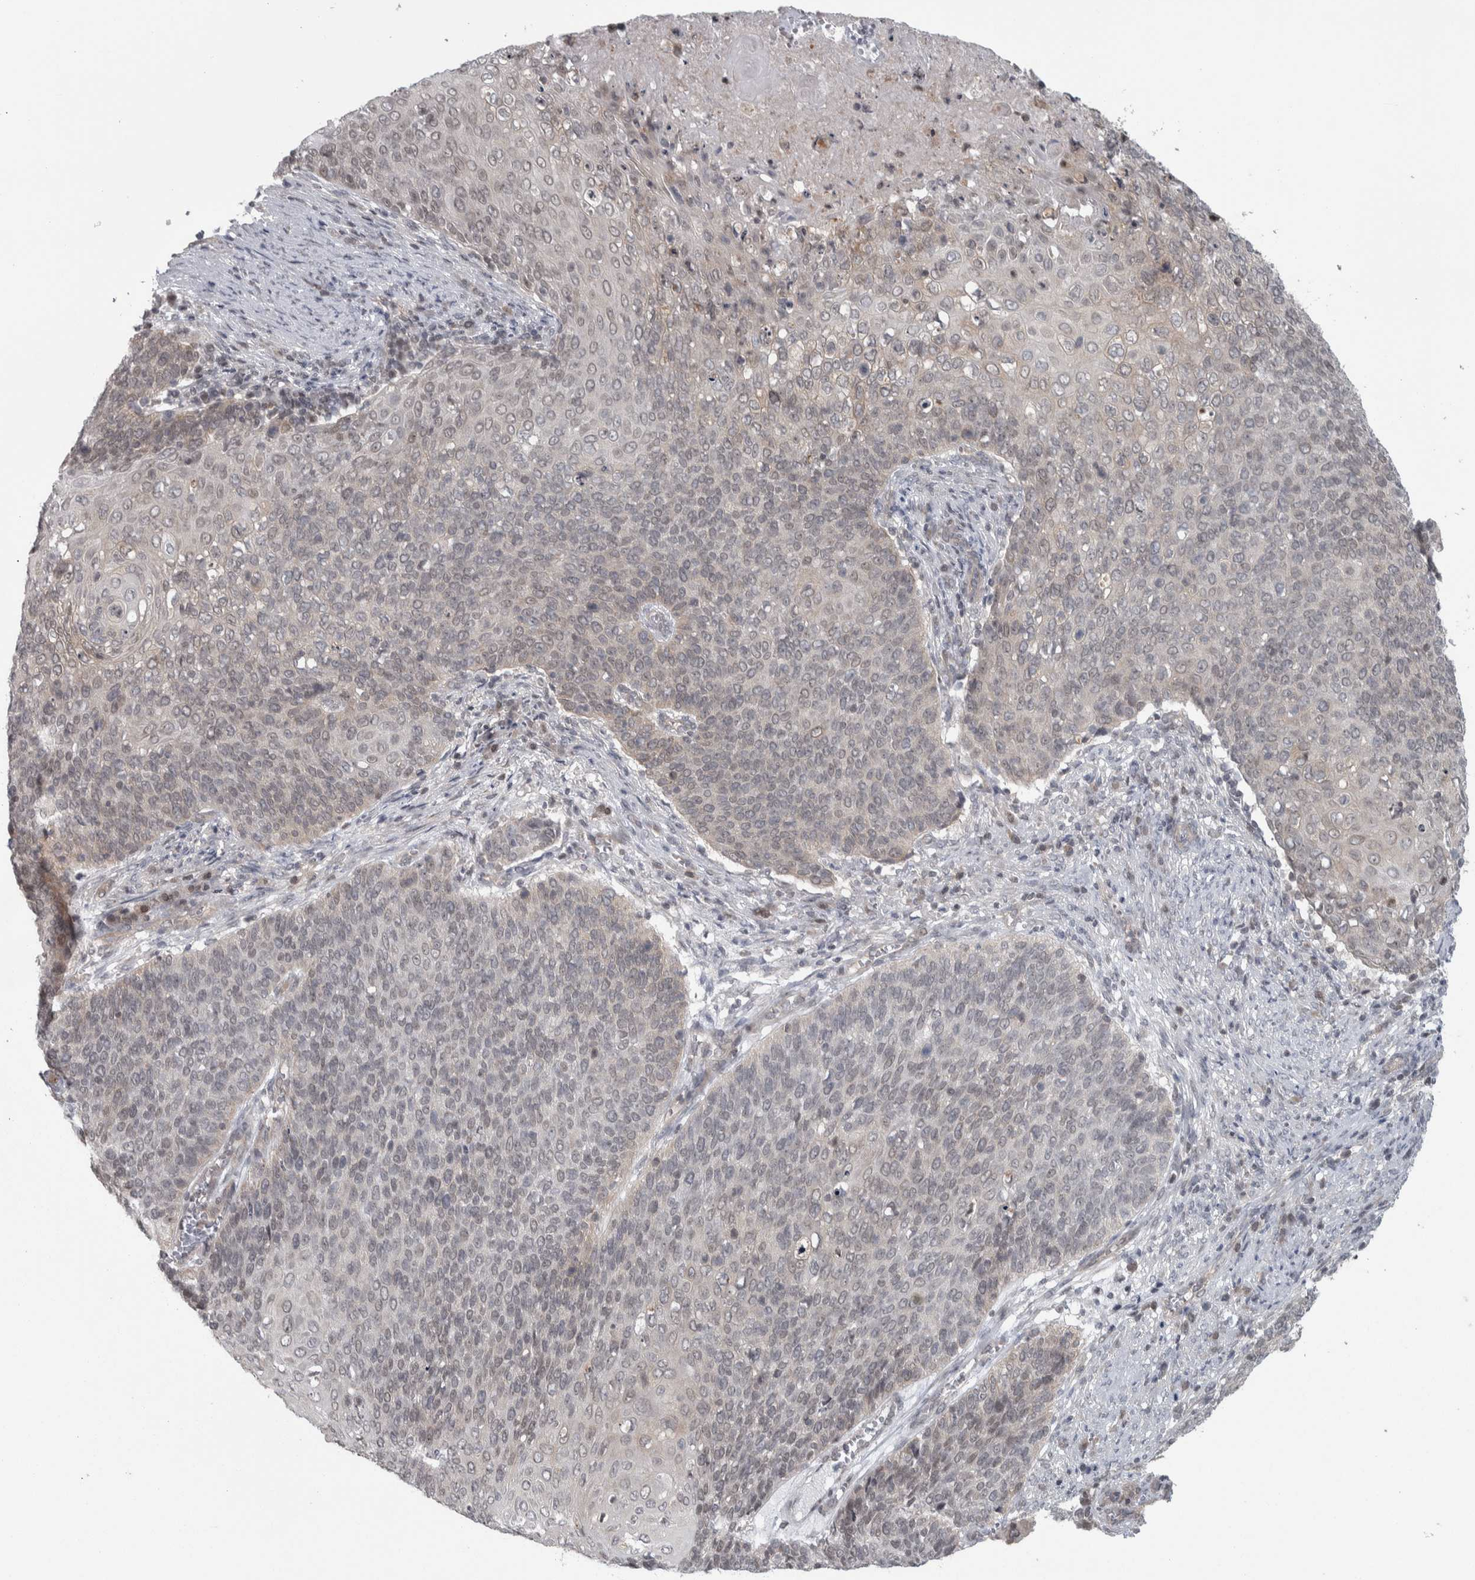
{"staining": {"intensity": "weak", "quantity": "<25%", "location": "cytoplasmic/membranous"}, "tissue": "cervical cancer", "cell_type": "Tumor cells", "image_type": "cancer", "snomed": [{"axis": "morphology", "description": "Squamous cell carcinoma, NOS"}, {"axis": "topography", "description": "Cervix"}], "caption": "Squamous cell carcinoma (cervical) stained for a protein using immunohistochemistry (IHC) exhibits no expression tumor cells.", "gene": "CWC27", "patient": {"sex": "female", "age": 39}}